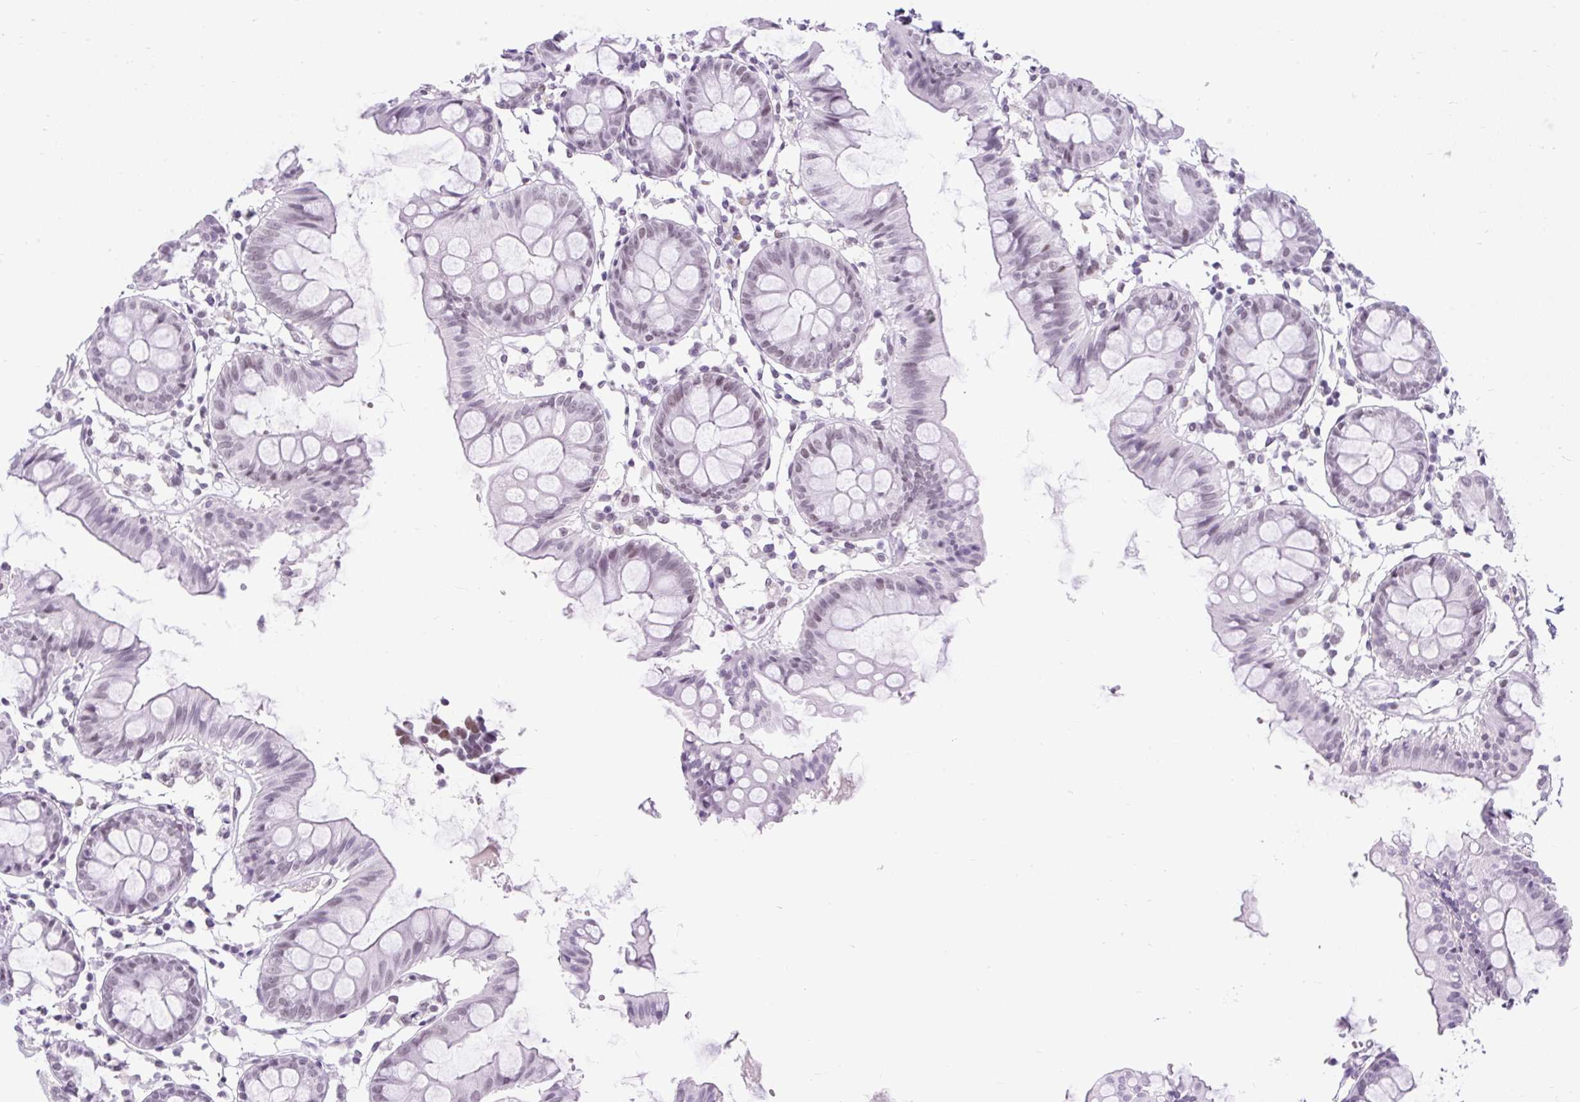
{"staining": {"intensity": "negative", "quantity": "none", "location": "none"}, "tissue": "colon", "cell_type": "Endothelial cells", "image_type": "normal", "snomed": [{"axis": "morphology", "description": "Normal tissue, NOS"}, {"axis": "topography", "description": "Colon"}], "caption": "Human colon stained for a protein using immunohistochemistry reveals no expression in endothelial cells.", "gene": "PLCXD2", "patient": {"sex": "female", "age": 84}}